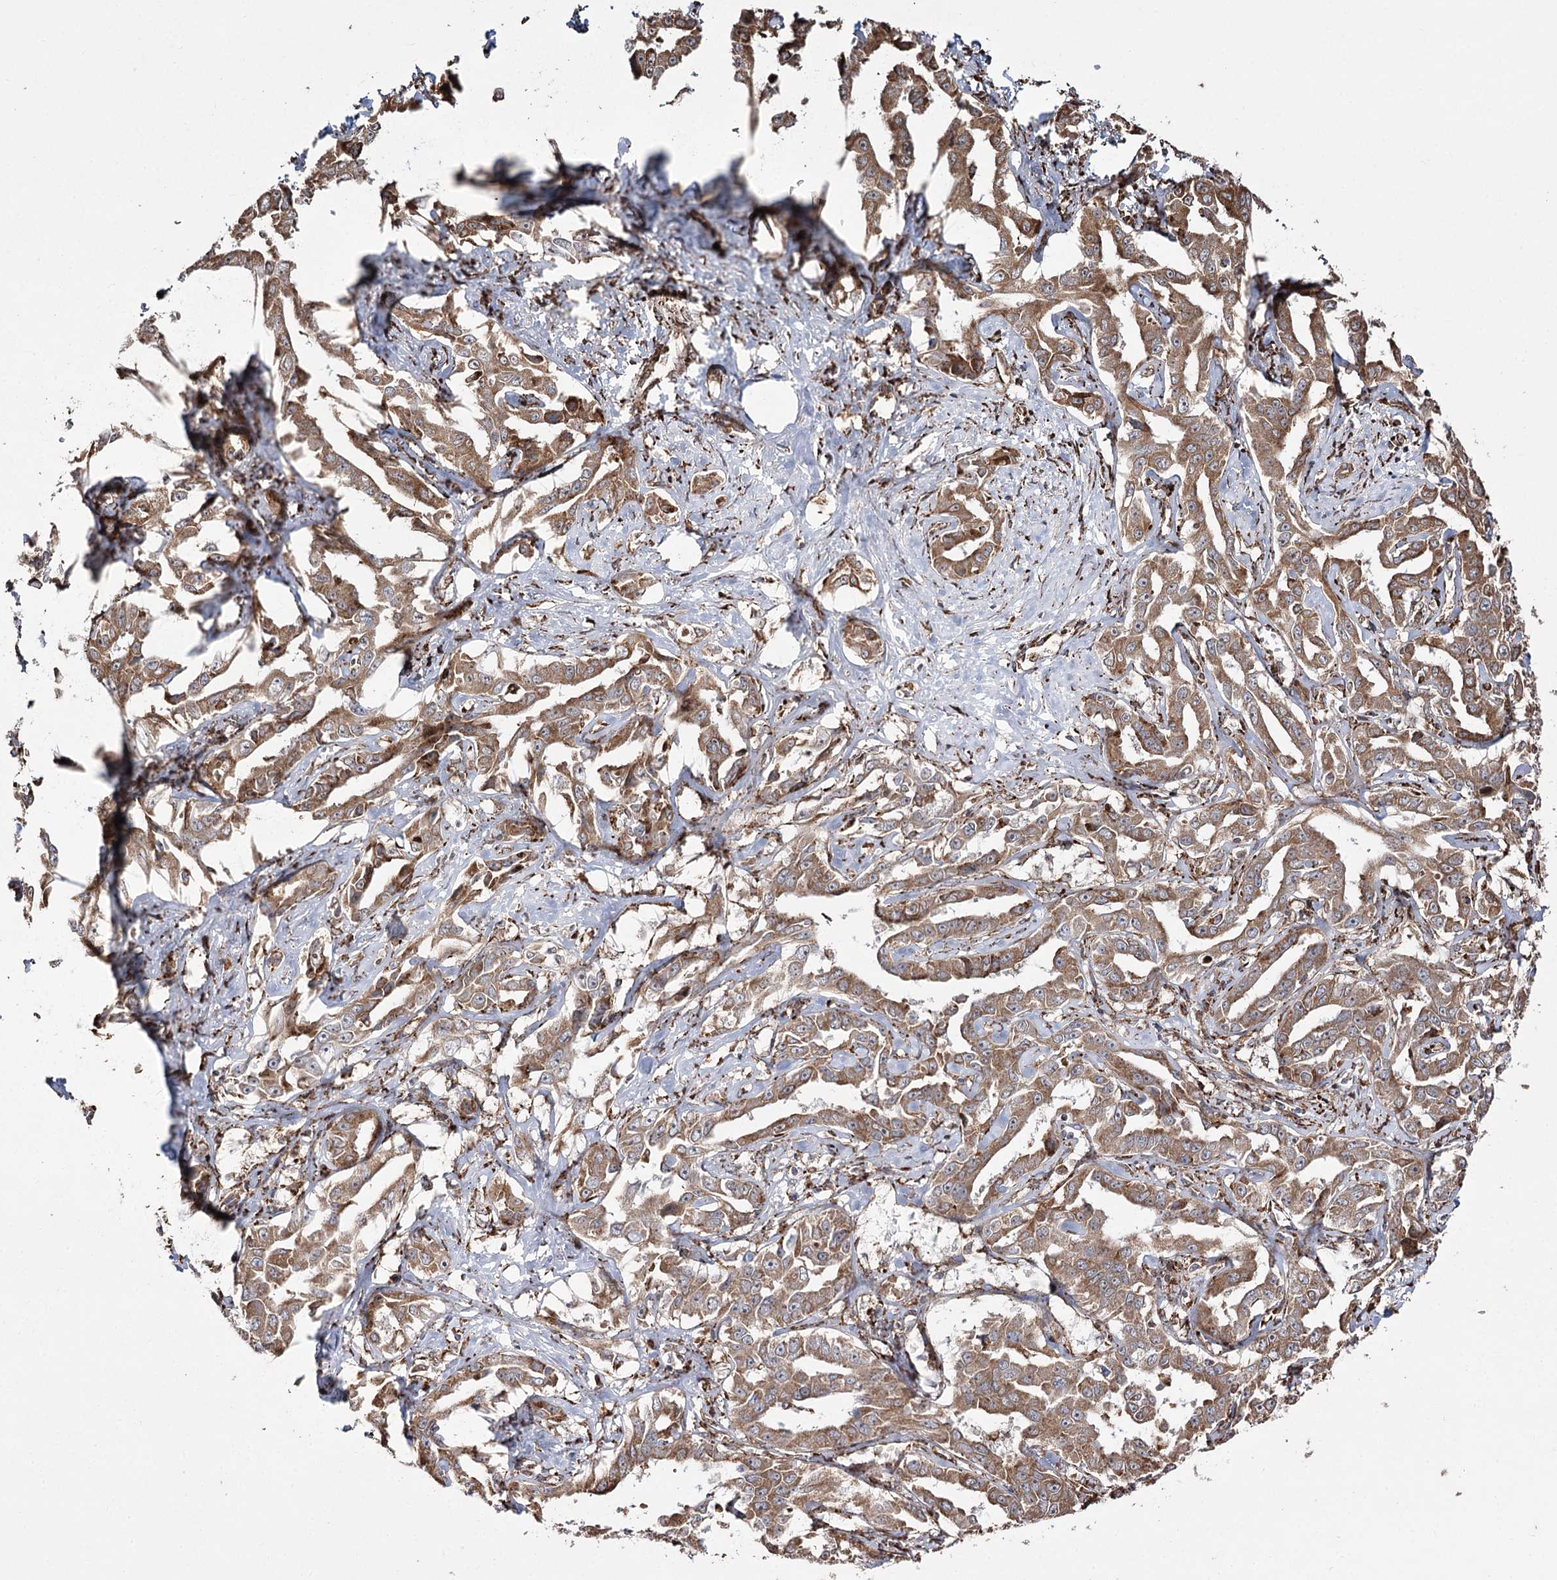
{"staining": {"intensity": "moderate", "quantity": ">75%", "location": "cytoplasmic/membranous"}, "tissue": "liver cancer", "cell_type": "Tumor cells", "image_type": "cancer", "snomed": [{"axis": "morphology", "description": "Cholangiocarcinoma"}, {"axis": "topography", "description": "Liver"}], "caption": "Liver cancer was stained to show a protein in brown. There is medium levels of moderate cytoplasmic/membranous expression in about >75% of tumor cells. (DAB (3,3'-diaminobenzidine) = brown stain, brightfield microscopy at high magnification).", "gene": "FANCL", "patient": {"sex": "male", "age": 59}}